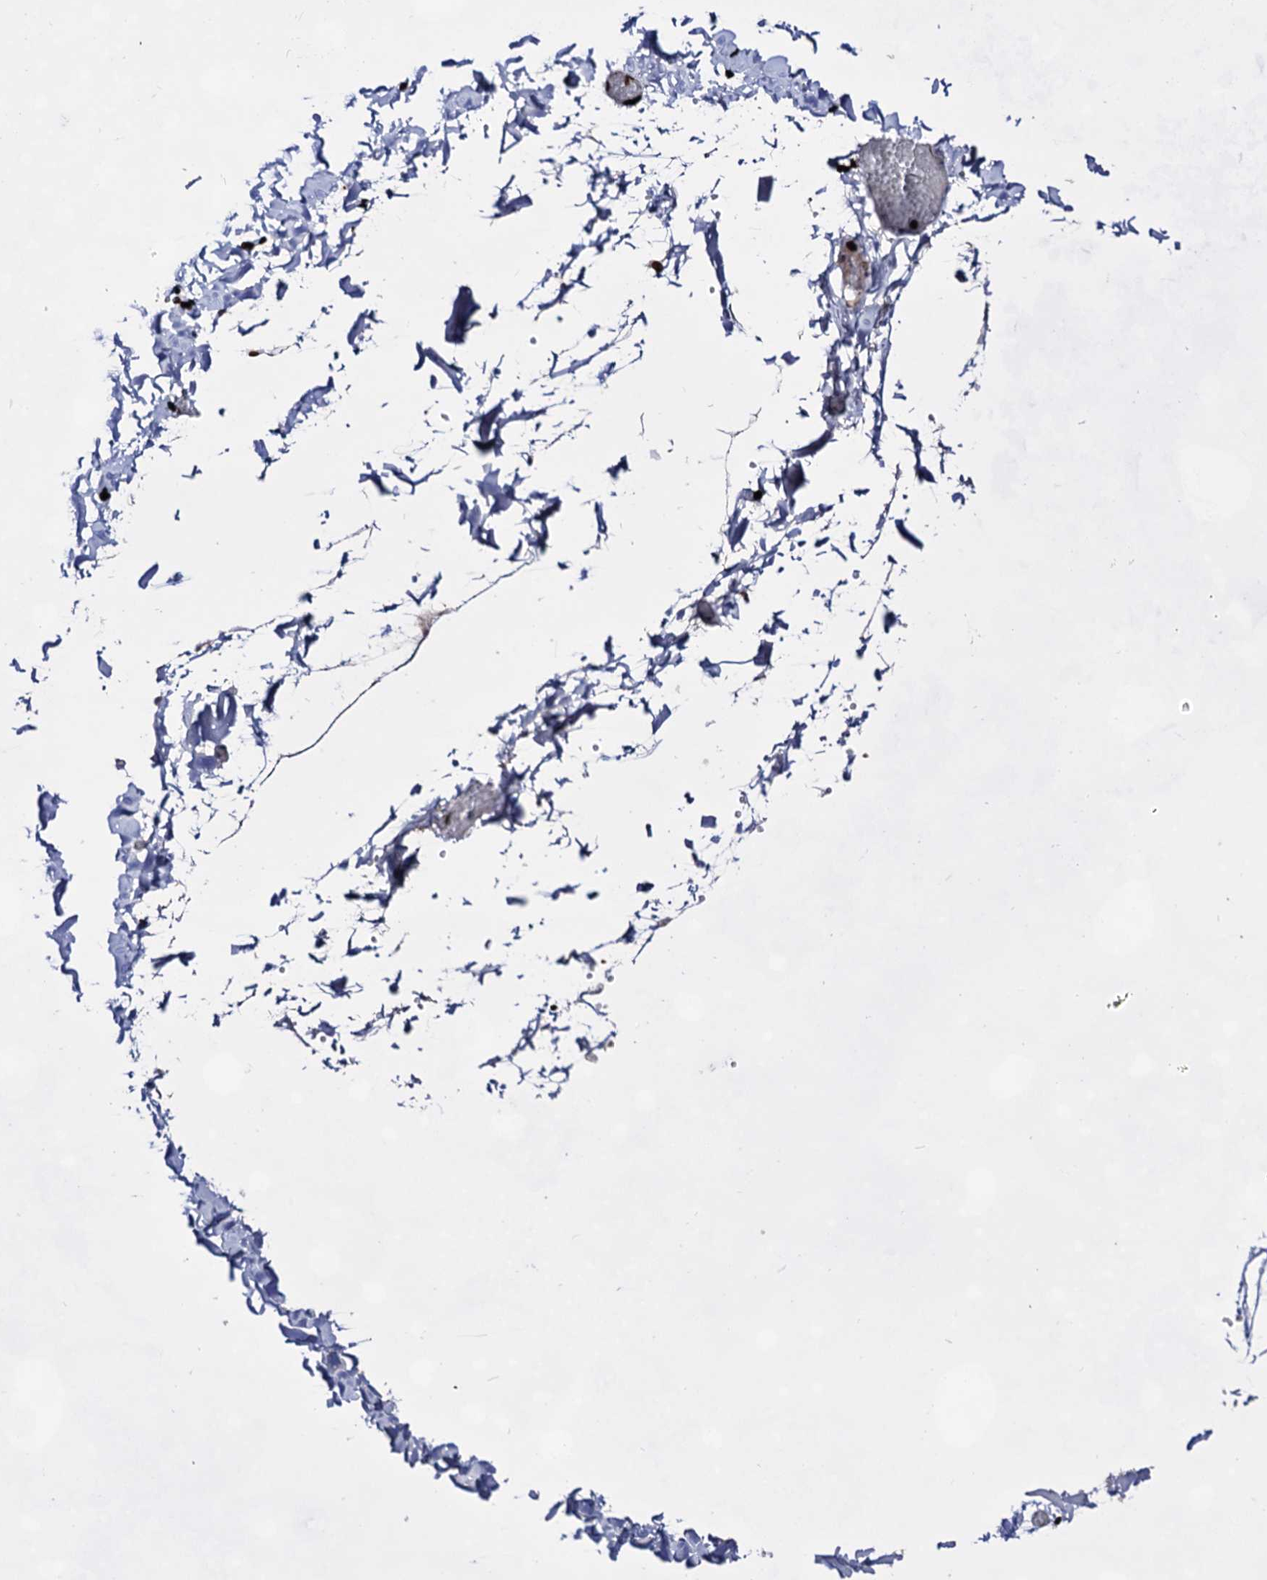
{"staining": {"intensity": "strong", "quantity": "<25%", "location": "nuclear"}, "tissue": "adipose tissue", "cell_type": "Adipocytes", "image_type": "normal", "snomed": [{"axis": "morphology", "description": "Normal tissue, NOS"}, {"axis": "topography", "description": "Gallbladder"}, {"axis": "topography", "description": "Peripheral nerve tissue"}], "caption": "Immunohistochemical staining of unremarkable adipose tissue exhibits <25% levels of strong nuclear protein positivity in approximately <25% of adipocytes. (DAB (3,3'-diaminobenzidine) = brown stain, brightfield microscopy at high magnification).", "gene": "HMGB2", "patient": {"sex": "male", "age": 38}}